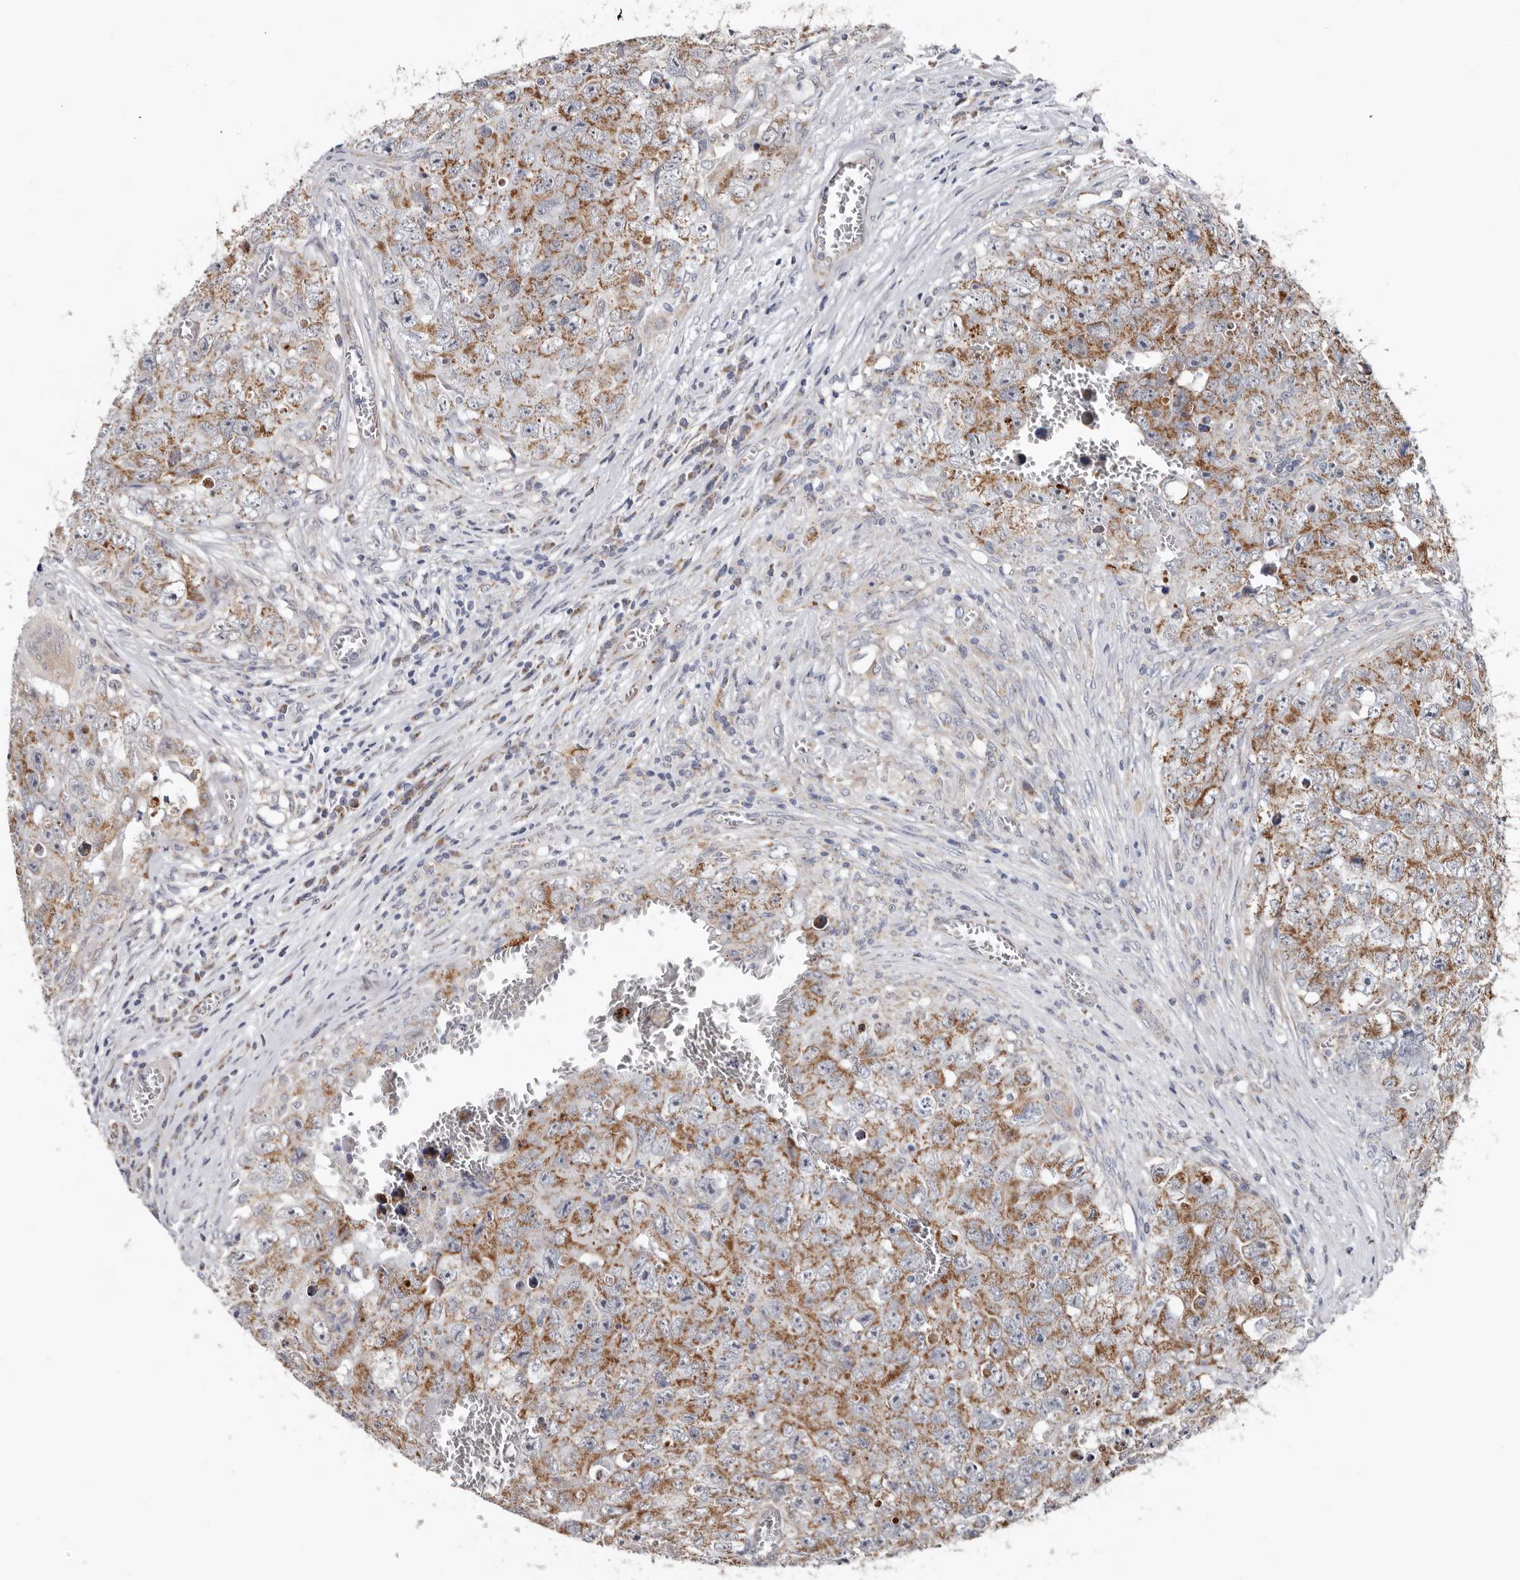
{"staining": {"intensity": "moderate", "quantity": "25%-75%", "location": "cytoplasmic/membranous"}, "tissue": "testis cancer", "cell_type": "Tumor cells", "image_type": "cancer", "snomed": [{"axis": "morphology", "description": "Seminoma, NOS"}, {"axis": "morphology", "description": "Carcinoma, Embryonal, NOS"}, {"axis": "topography", "description": "Testis"}], "caption": "A micrograph of testis cancer stained for a protein displays moderate cytoplasmic/membranous brown staining in tumor cells.", "gene": "MRPL18", "patient": {"sex": "male", "age": 43}}